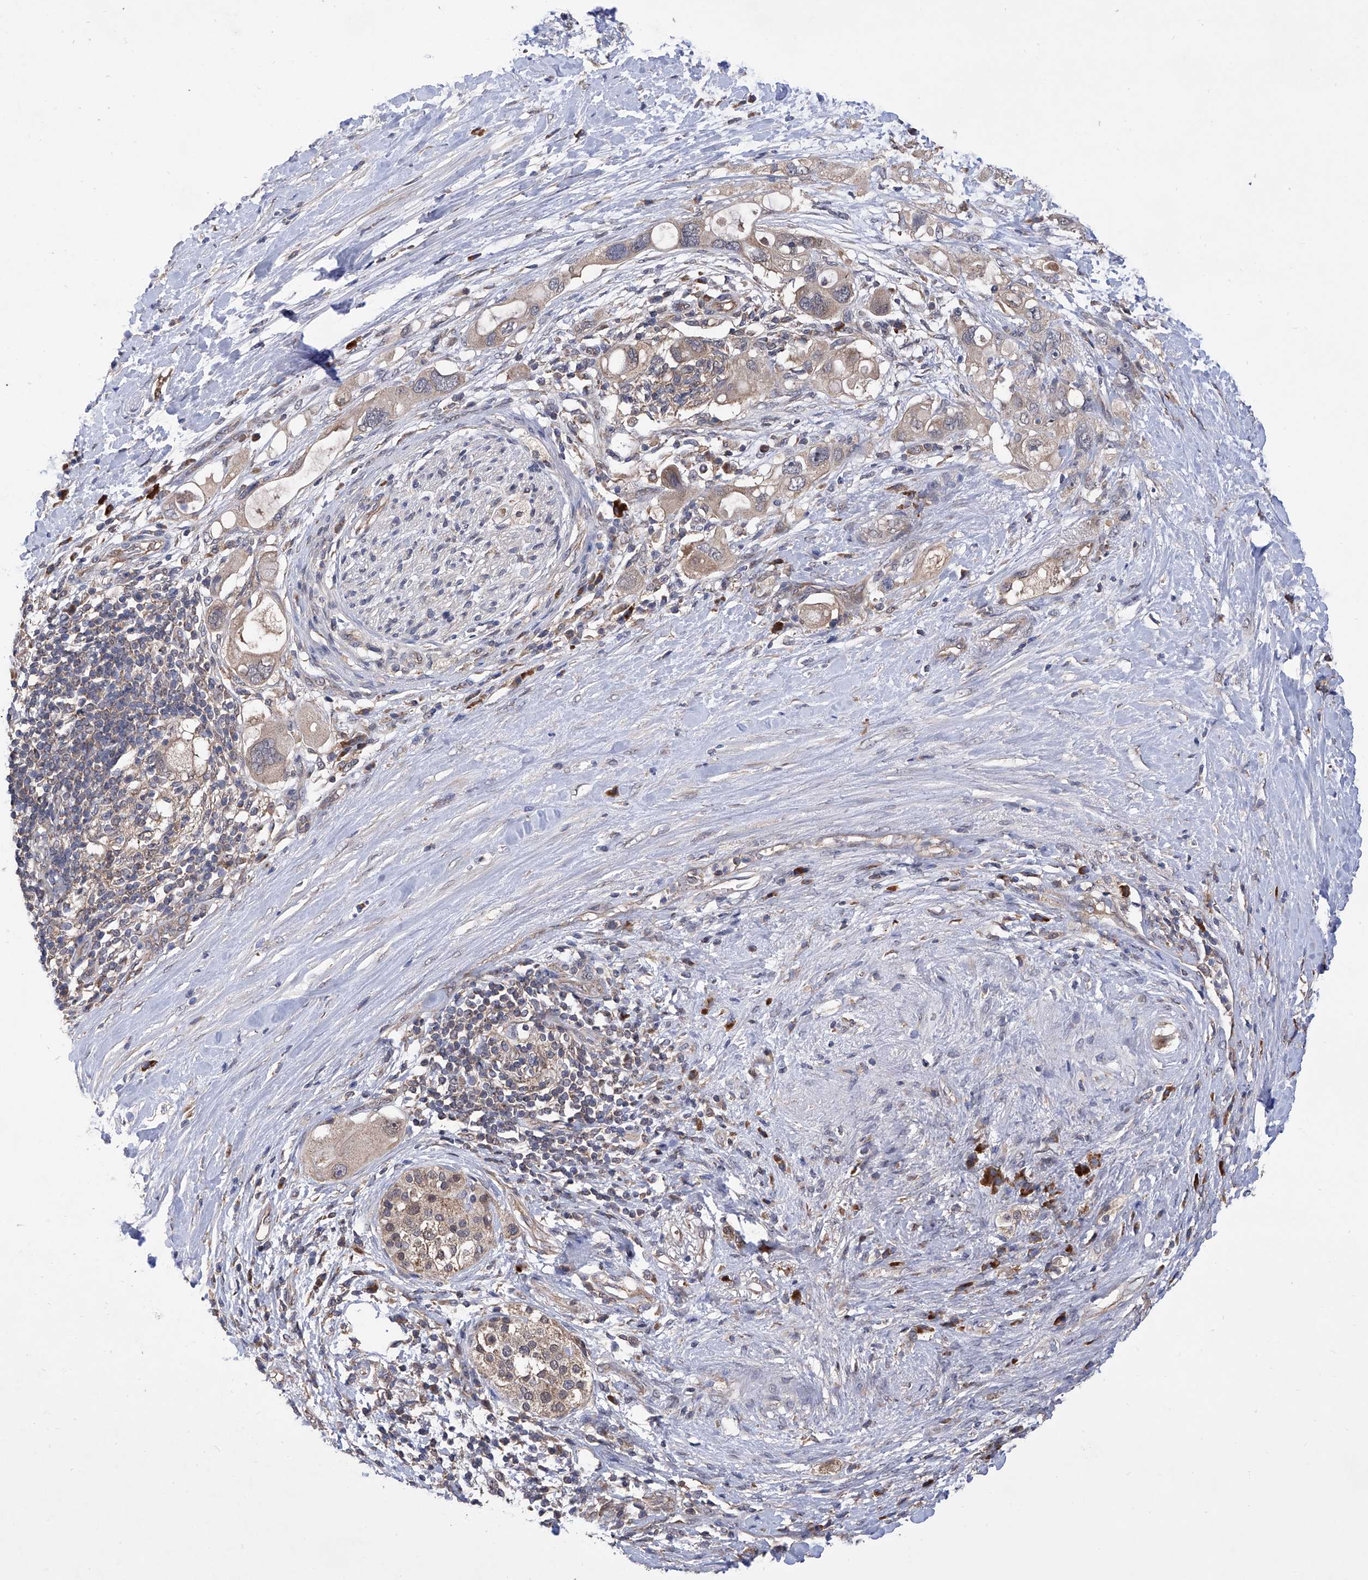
{"staining": {"intensity": "weak", "quantity": "<25%", "location": "cytoplasmic/membranous"}, "tissue": "pancreatic cancer", "cell_type": "Tumor cells", "image_type": "cancer", "snomed": [{"axis": "morphology", "description": "Adenocarcinoma, NOS"}, {"axis": "topography", "description": "Pancreas"}], "caption": "An image of pancreatic adenocarcinoma stained for a protein exhibits no brown staining in tumor cells.", "gene": "USP45", "patient": {"sex": "female", "age": 56}}